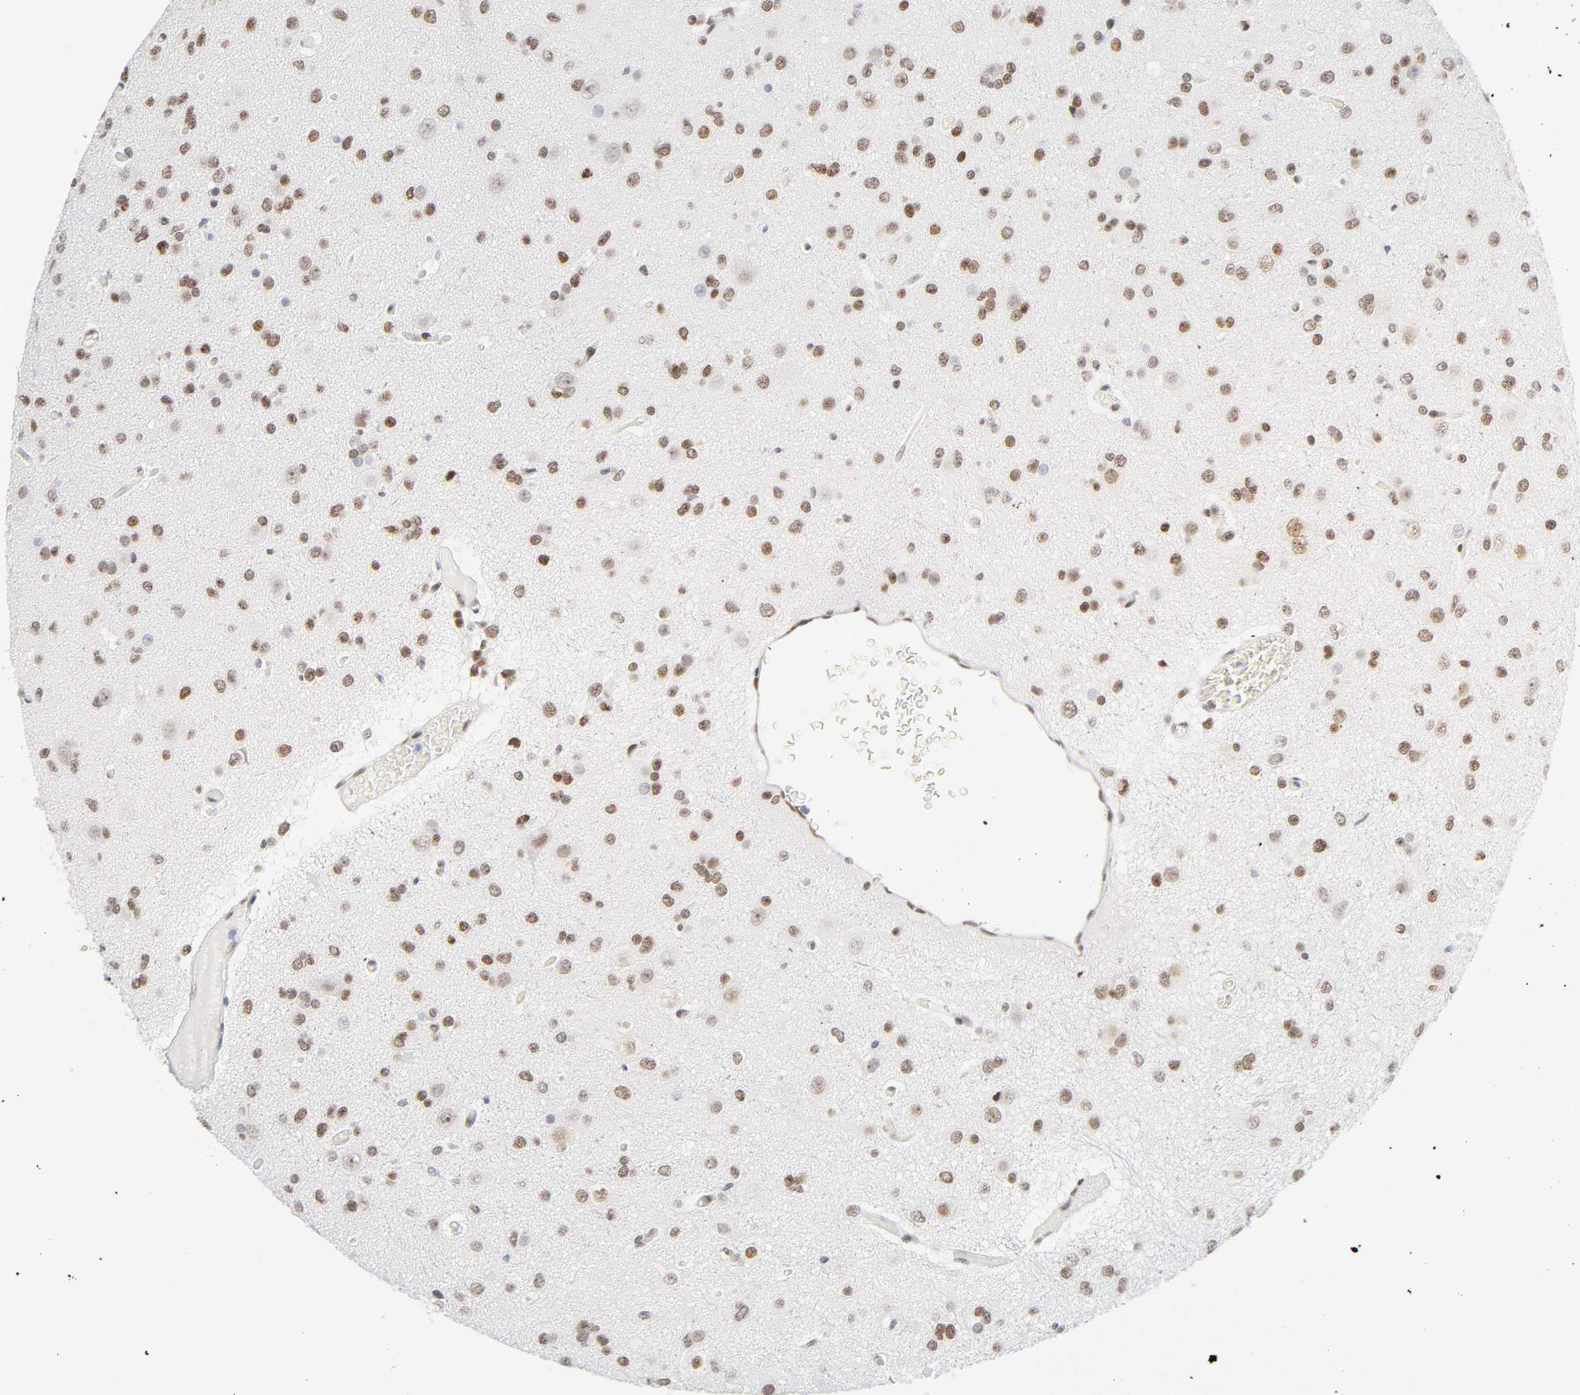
{"staining": {"intensity": "moderate", "quantity": ">75%", "location": "nuclear"}, "tissue": "glioma", "cell_type": "Tumor cells", "image_type": "cancer", "snomed": [{"axis": "morphology", "description": "Glioma, malignant, Low grade"}, {"axis": "topography", "description": "Brain"}], "caption": "IHC (DAB) staining of human glioma displays moderate nuclear protein positivity in about >75% of tumor cells. (DAB (3,3'-diaminobenzidine) IHC, brown staining for protein, blue staining for nuclei).", "gene": "NFIC", "patient": {"sex": "male", "age": 42}}